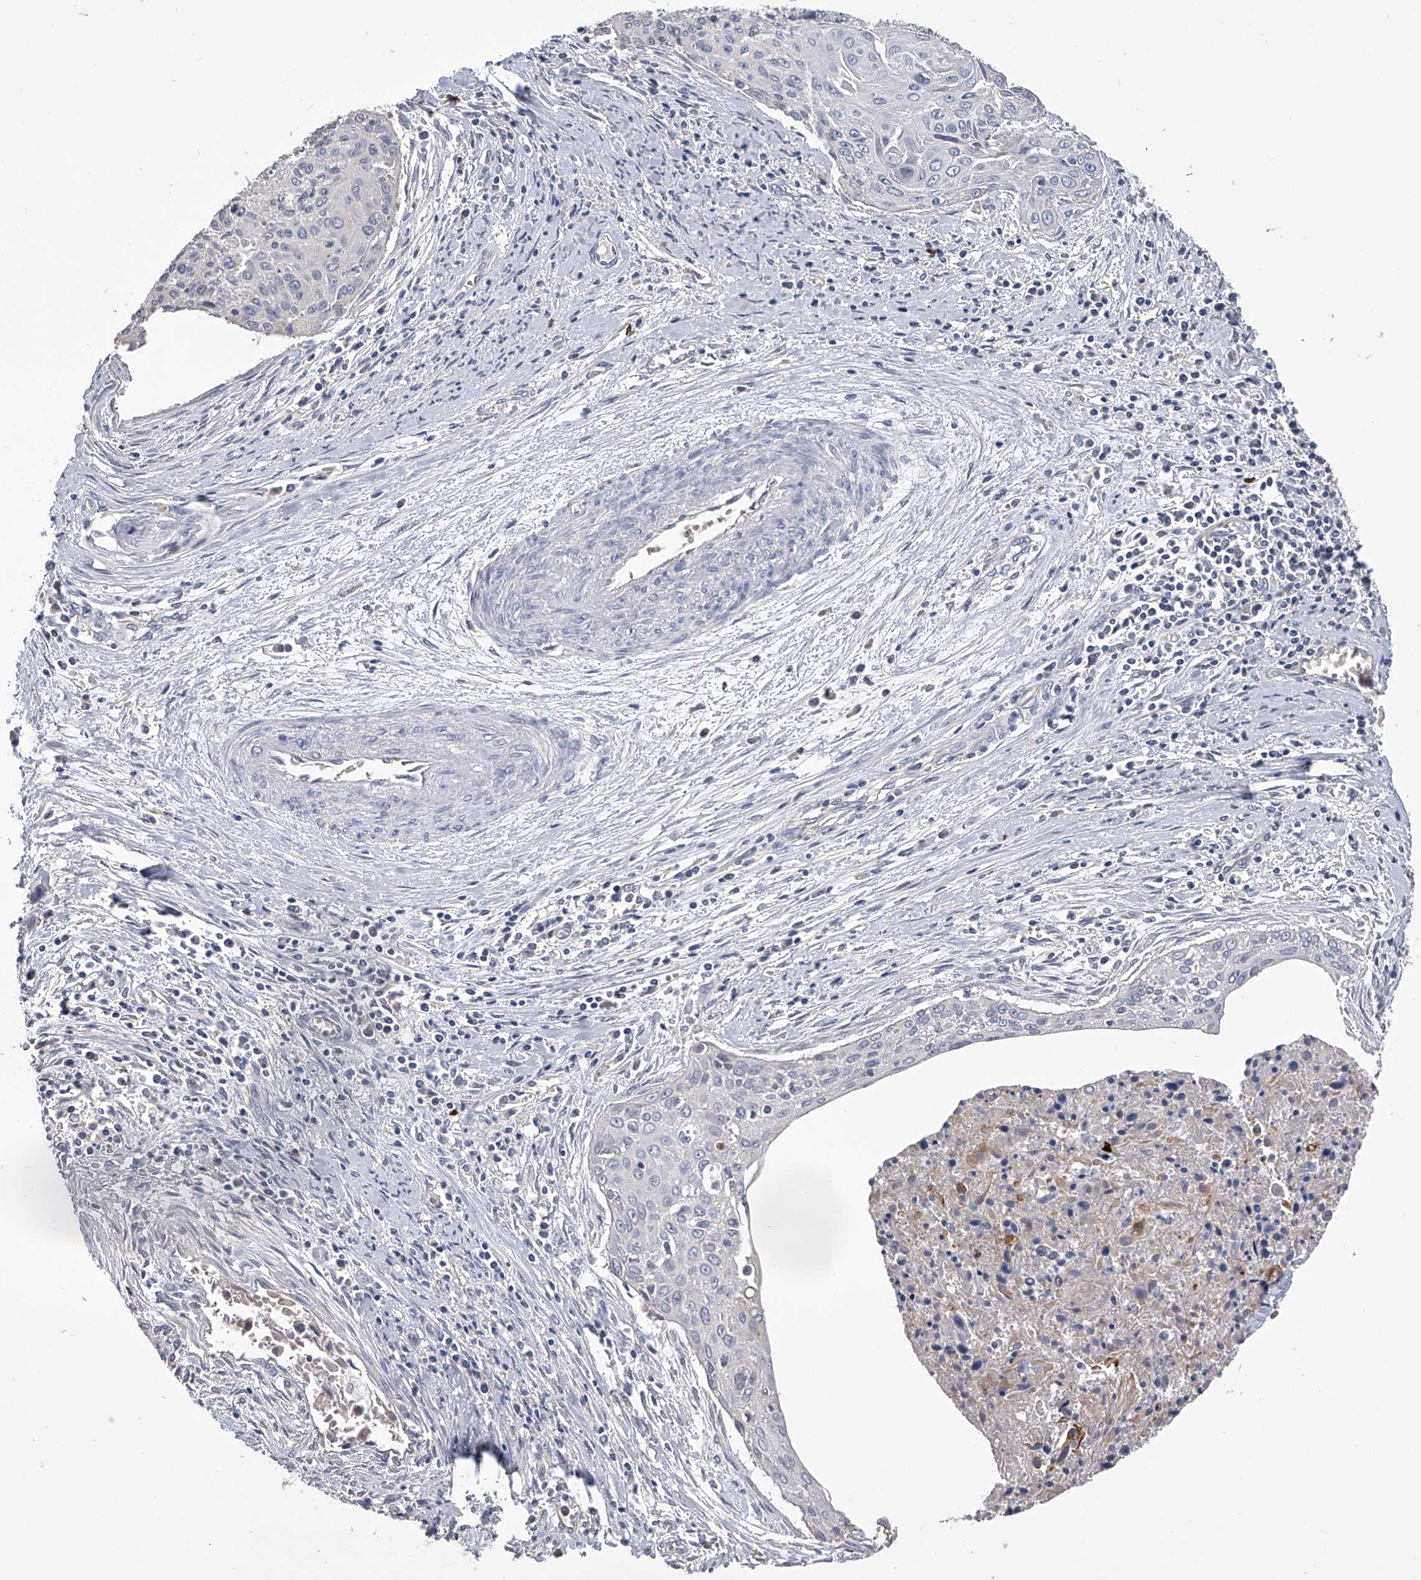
{"staining": {"intensity": "negative", "quantity": "none", "location": "none"}, "tissue": "cervical cancer", "cell_type": "Tumor cells", "image_type": "cancer", "snomed": [{"axis": "morphology", "description": "Squamous cell carcinoma, NOS"}, {"axis": "topography", "description": "Cervix"}], "caption": "IHC micrograph of human squamous cell carcinoma (cervical) stained for a protein (brown), which demonstrates no staining in tumor cells.", "gene": "MDN1", "patient": {"sex": "female", "age": 55}}